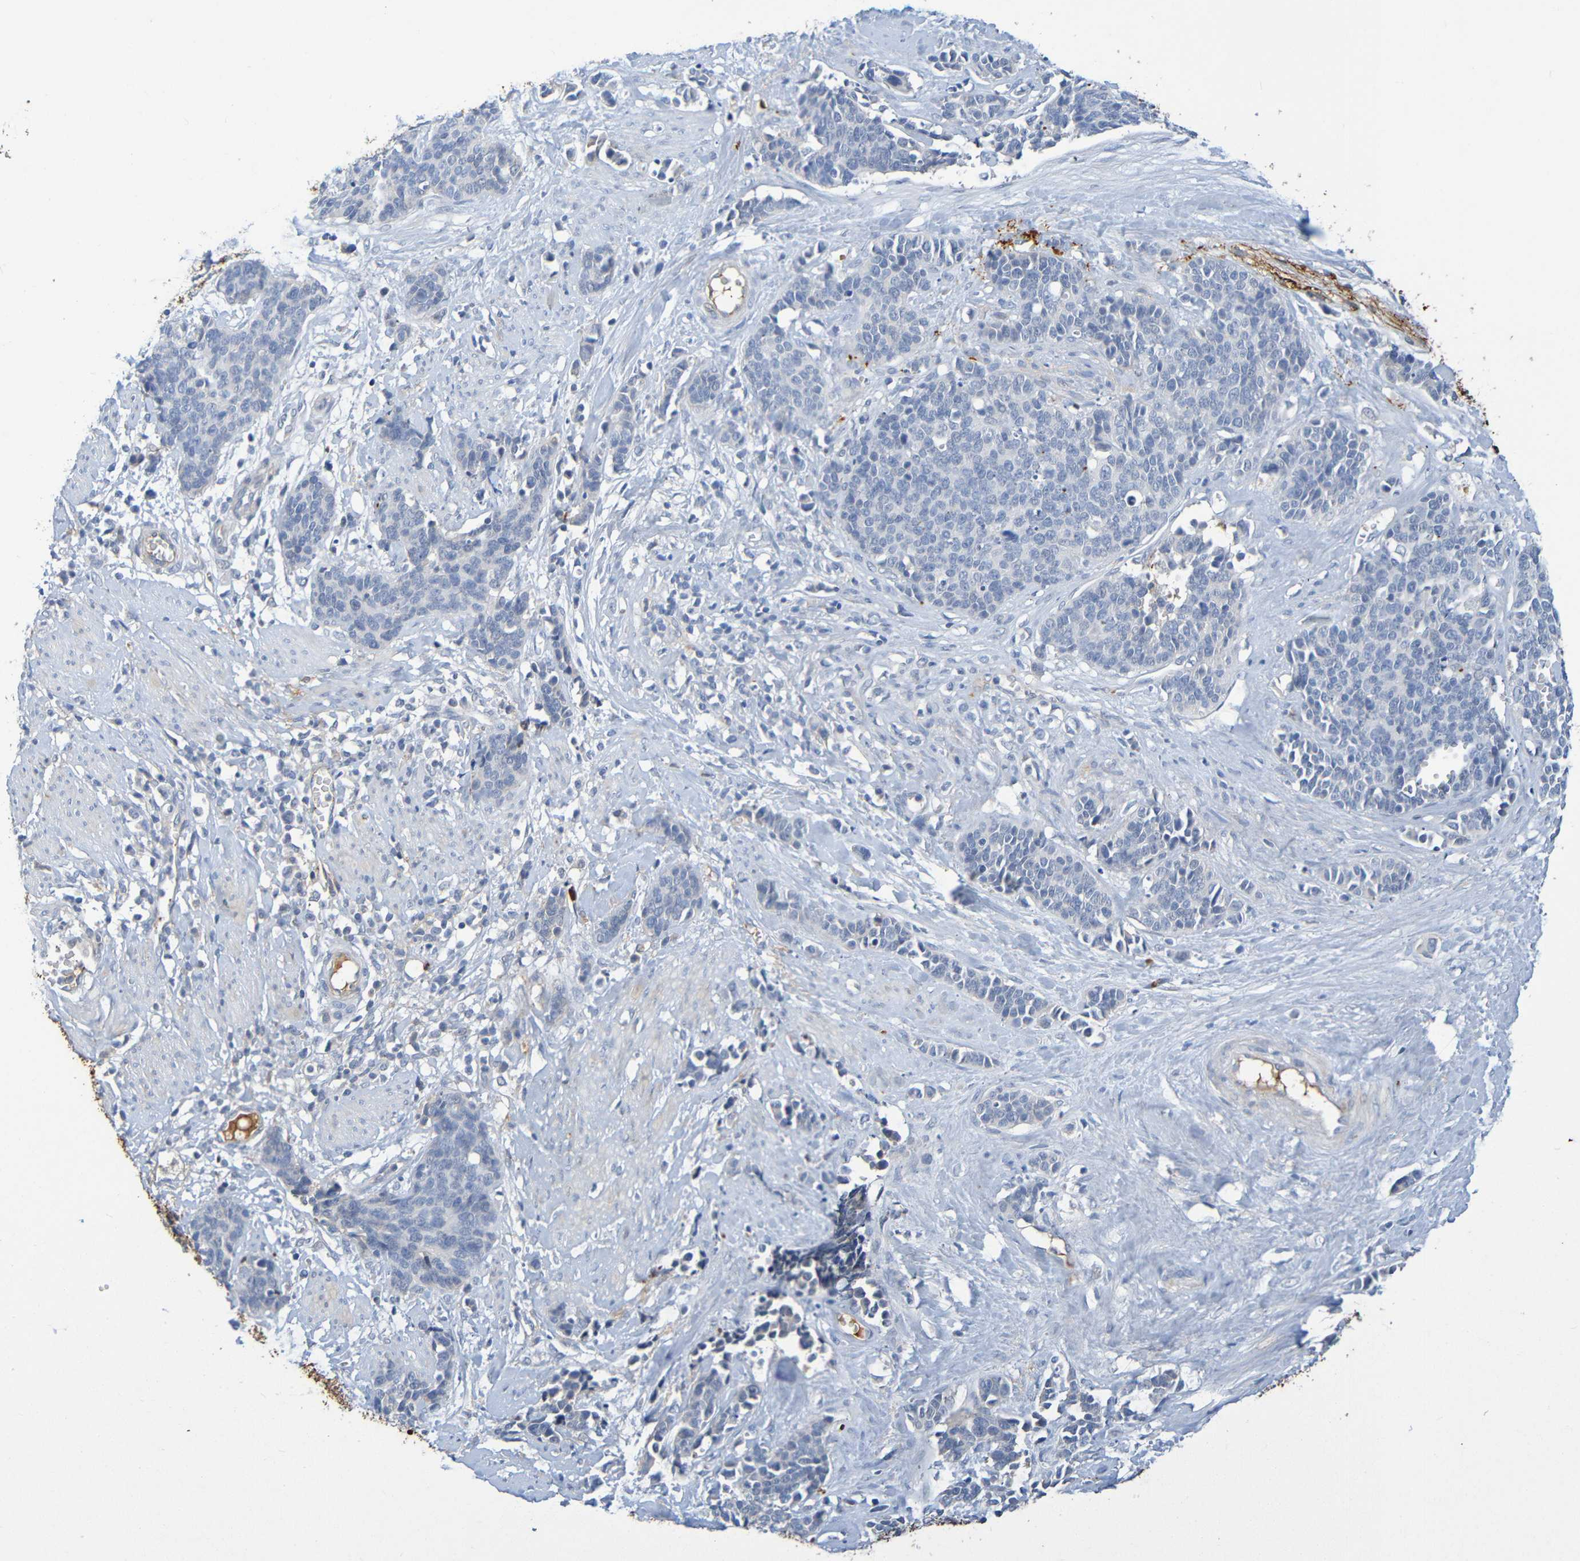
{"staining": {"intensity": "negative", "quantity": "none", "location": "none"}, "tissue": "cervical cancer", "cell_type": "Tumor cells", "image_type": "cancer", "snomed": [{"axis": "morphology", "description": "Squamous cell carcinoma, NOS"}, {"axis": "topography", "description": "Cervix"}], "caption": "DAB (3,3'-diaminobenzidine) immunohistochemical staining of human cervical squamous cell carcinoma shows no significant expression in tumor cells.", "gene": "IL10", "patient": {"sex": "female", "age": 35}}